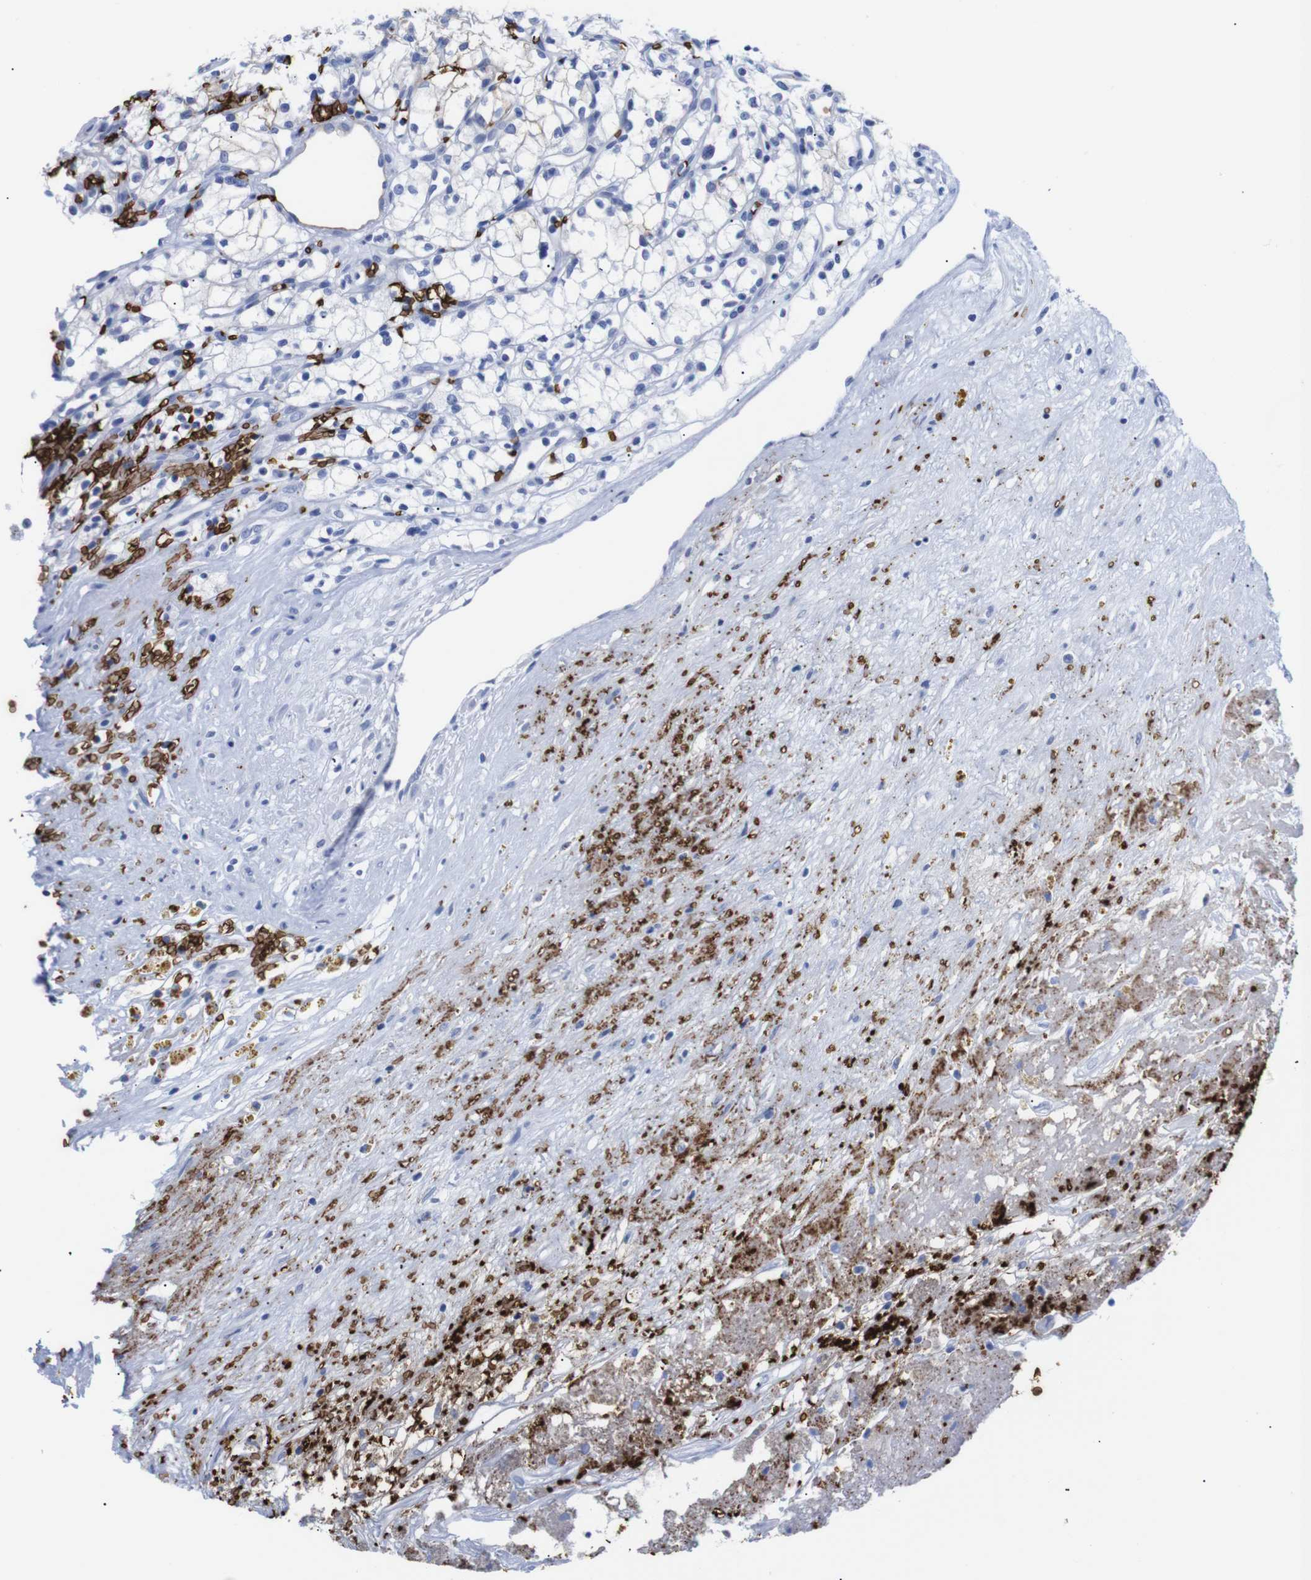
{"staining": {"intensity": "moderate", "quantity": "<25%", "location": "cytoplasmic/membranous"}, "tissue": "renal cancer", "cell_type": "Tumor cells", "image_type": "cancer", "snomed": [{"axis": "morphology", "description": "Normal tissue, NOS"}, {"axis": "morphology", "description": "Adenocarcinoma, NOS"}, {"axis": "topography", "description": "Kidney"}], "caption": "DAB (3,3'-diaminobenzidine) immunohistochemical staining of renal adenocarcinoma reveals moderate cytoplasmic/membranous protein staining in approximately <25% of tumor cells. (brown staining indicates protein expression, while blue staining denotes nuclei).", "gene": "S1PR2", "patient": {"sex": "male", "age": 59}}